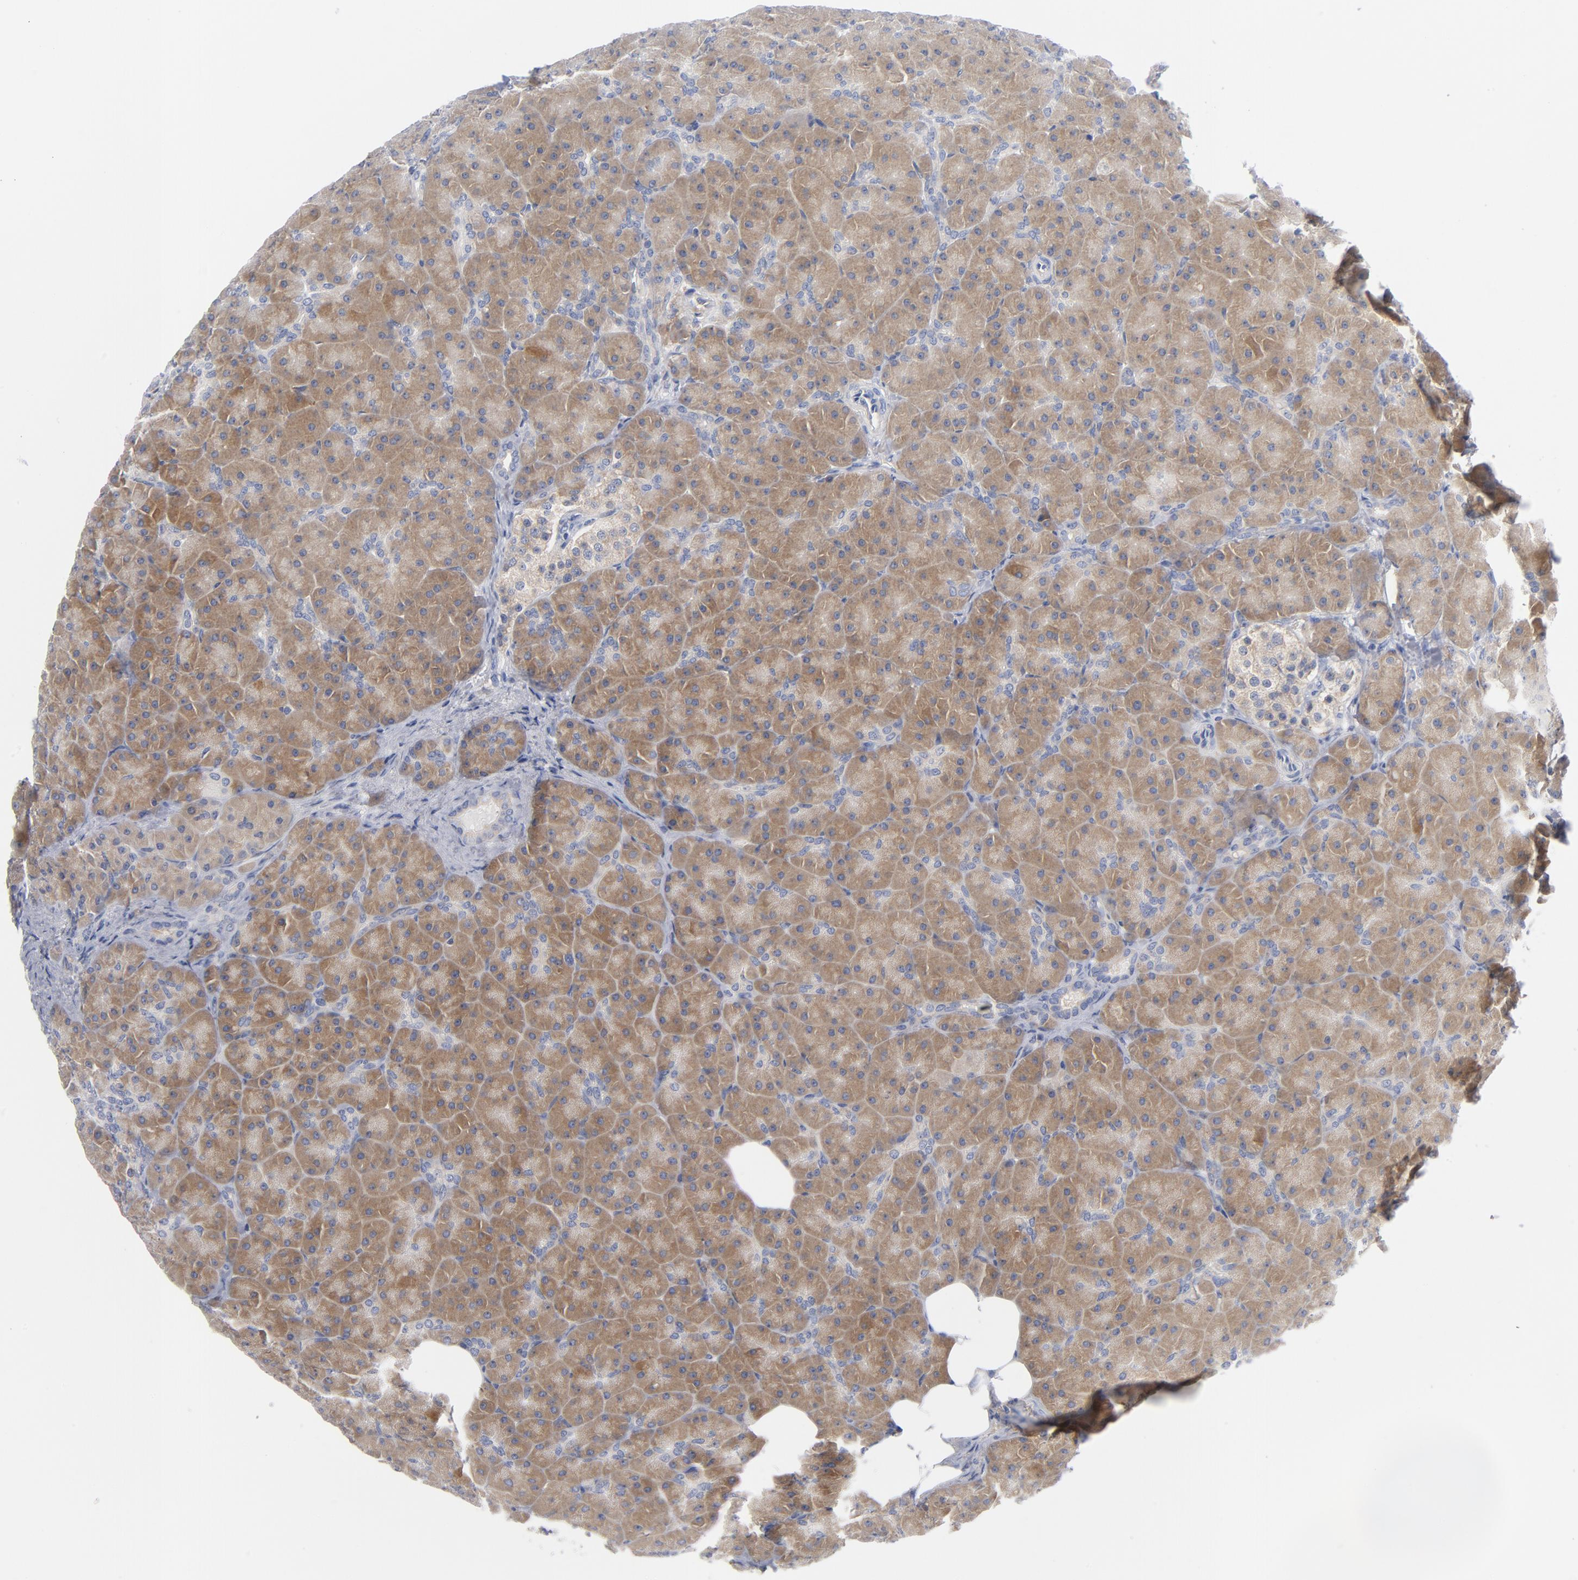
{"staining": {"intensity": "moderate", "quantity": ">75%", "location": "cytoplasmic/membranous"}, "tissue": "pancreas", "cell_type": "Exocrine glandular cells", "image_type": "normal", "snomed": [{"axis": "morphology", "description": "Normal tissue, NOS"}, {"axis": "topography", "description": "Pancreas"}], "caption": "Immunohistochemistry of unremarkable pancreas demonstrates medium levels of moderate cytoplasmic/membranous positivity in approximately >75% of exocrine glandular cells.", "gene": "CD86", "patient": {"sex": "male", "age": 66}}